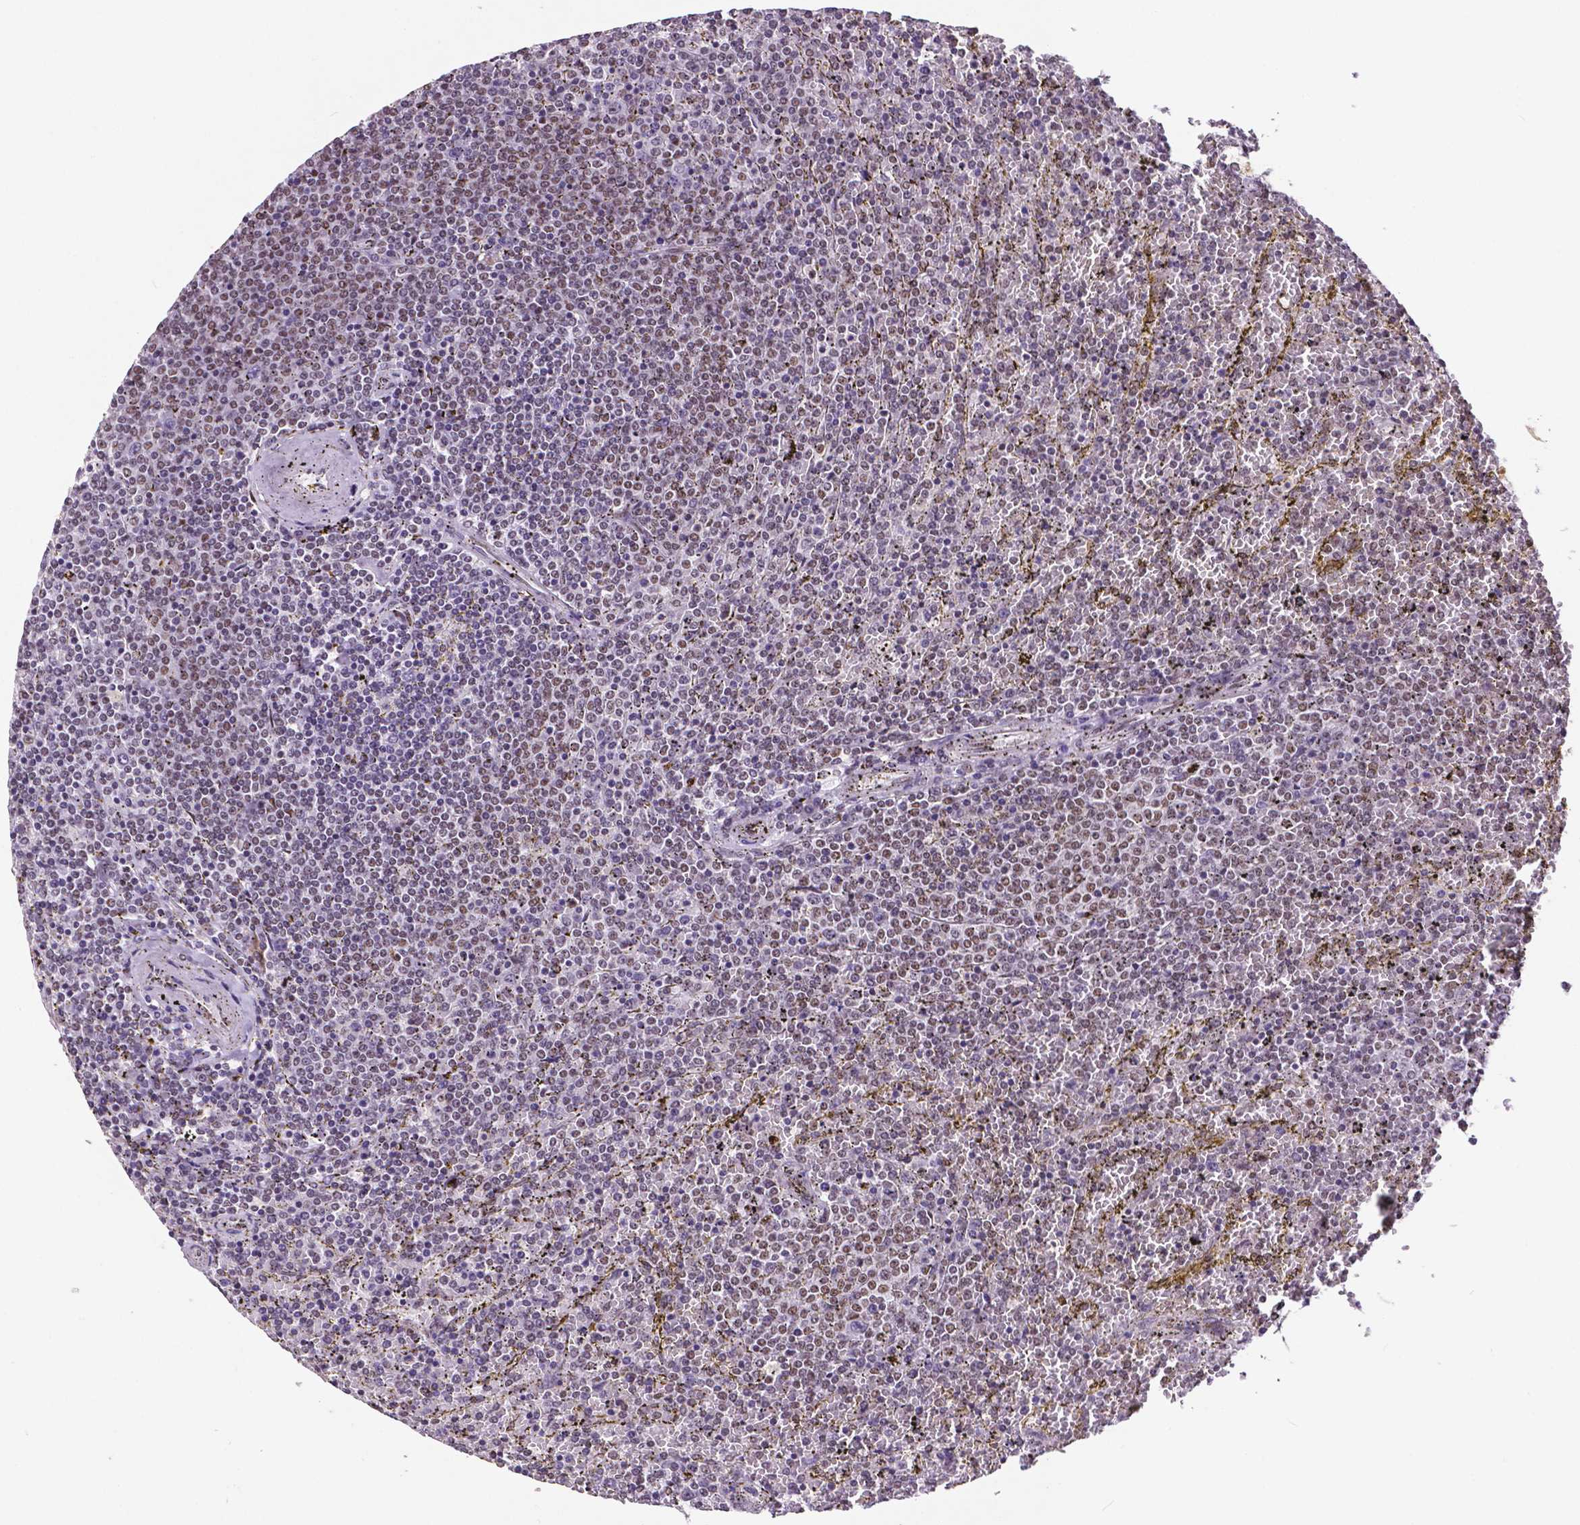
{"staining": {"intensity": "weak", "quantity": "<25%", "location": "nuclear"}, "tissue": "lymphoma", "cell_type": "Tumor cells", "image_type": "cancer", "snomed": [{"axis": "morphology", "description": "Malignant lymphoma, non-Hodgkin's type, Low grade"}, {"axis": "topography", "description": "Spleen"}], "caption": "Histopathology image shows no protein expression in tumor cells of low-grade malignant lymphoma, non-Hodgkin's type tissue.", "gene": "ATRX", "patient": {"sex": "female", "age": 77}}